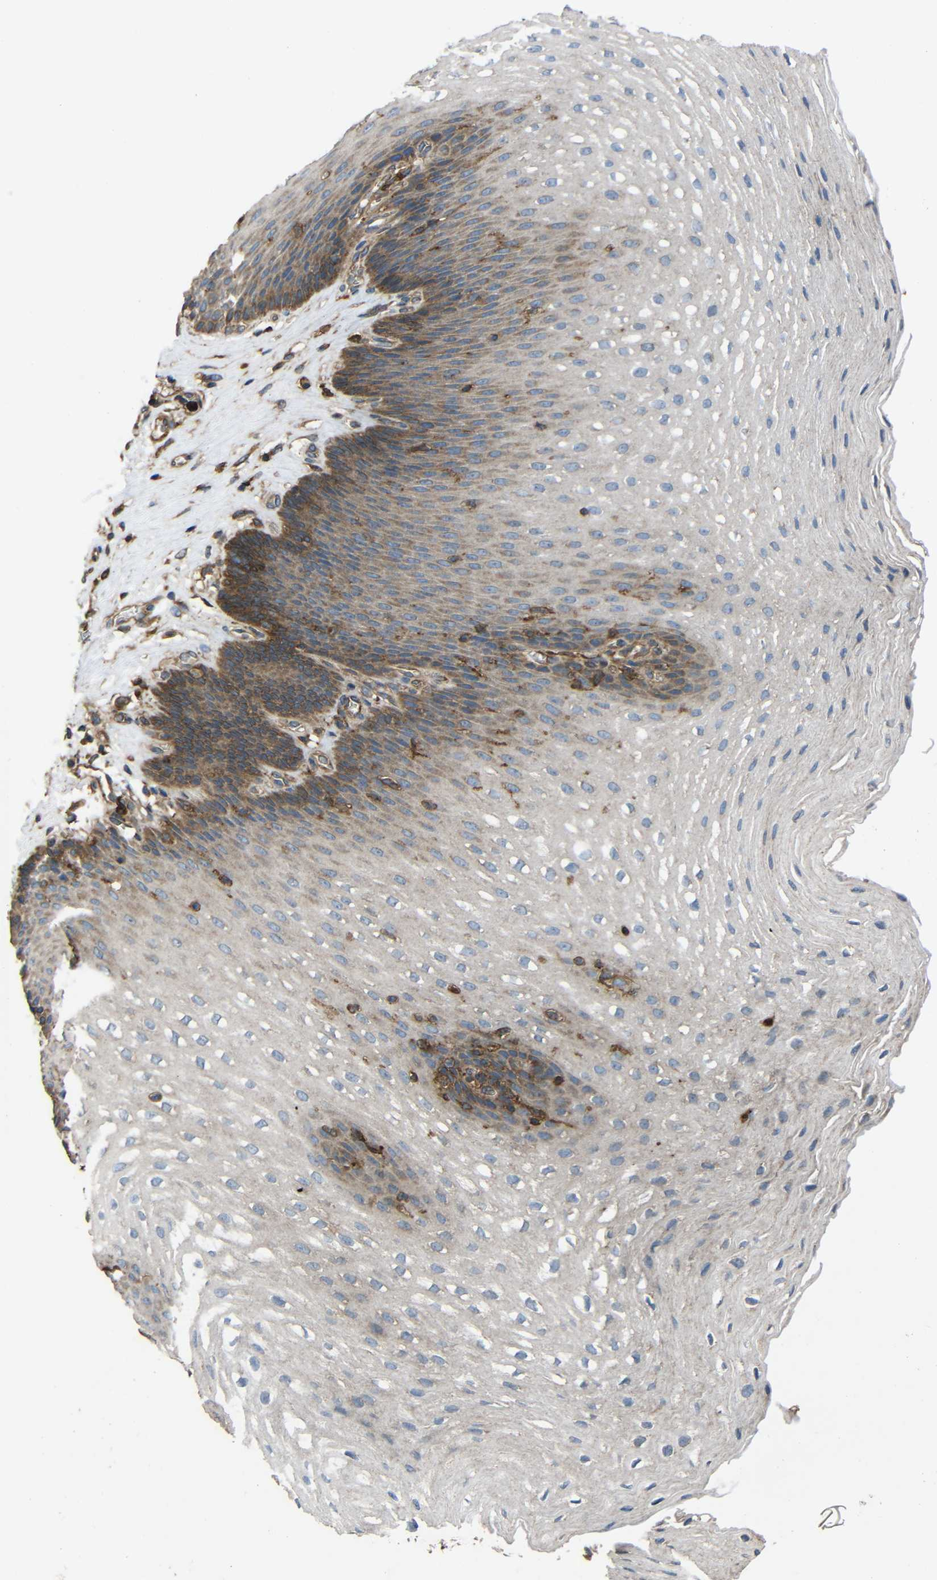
{"staining": {"intensity": "moderate", "quantity": "<25%", "location": "cytoplasmic/membranous"}, "tissue": "esophagus", "cell_type": "Squamous epithelial cells", "image_type": "normal", "snomed": [{"axis": "morphology", "description": "Normal tissue, NOS"}, {"axis": "topography", "description": "Esophagus"}], "caption": "Protein expression analysis of benign human esophagus reveals moderate cytoplasmic/membranous expression in approximately <25% of squamous epithelial cells. The staining was performed using DAB, with brown indicating positive protein expression. Nuclei are stained blue with hematoxylin.", "gene": "TREM2", "patient": {"sex": "male", "age": 48}}